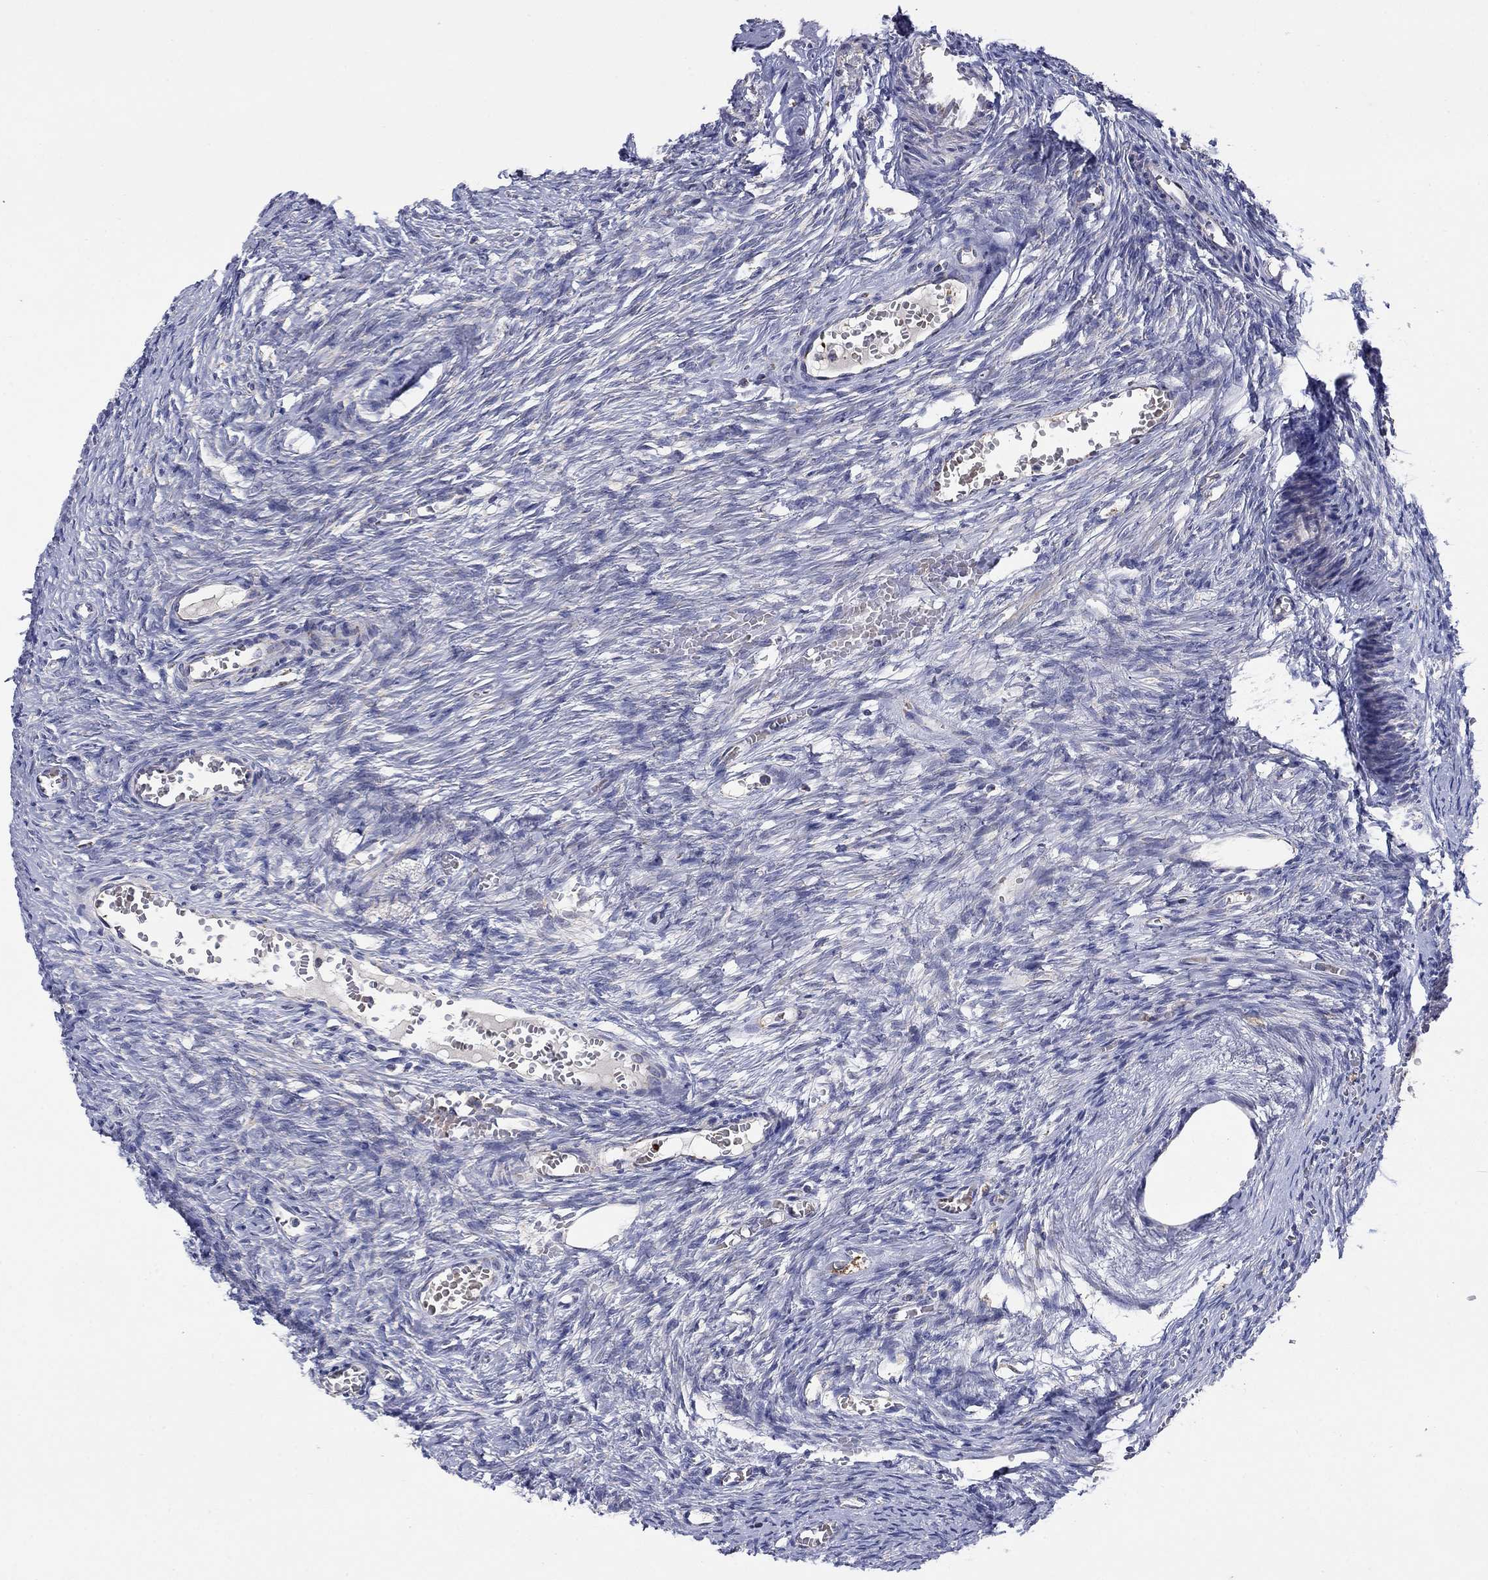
{"staining": {"intensity": "strong", "quantity": "25%-75%", "location": "cytoplasmic/membranous"}, "tissue": "ovary", "cell_type": "Follicle cells", "image_type": "normal", "snomed": [{"axis": "morphology", "description": "Normal tissue, NOS"}, {"axis": "topography", "description": "Ovary"}], "caption": "Protein staining of normal ovary shows strong cytoplasmic/membranous positivity in about 25%-75% of follicle cells.", "gene": "HPS5", "patient": {"sex": "female", "age": 39}}